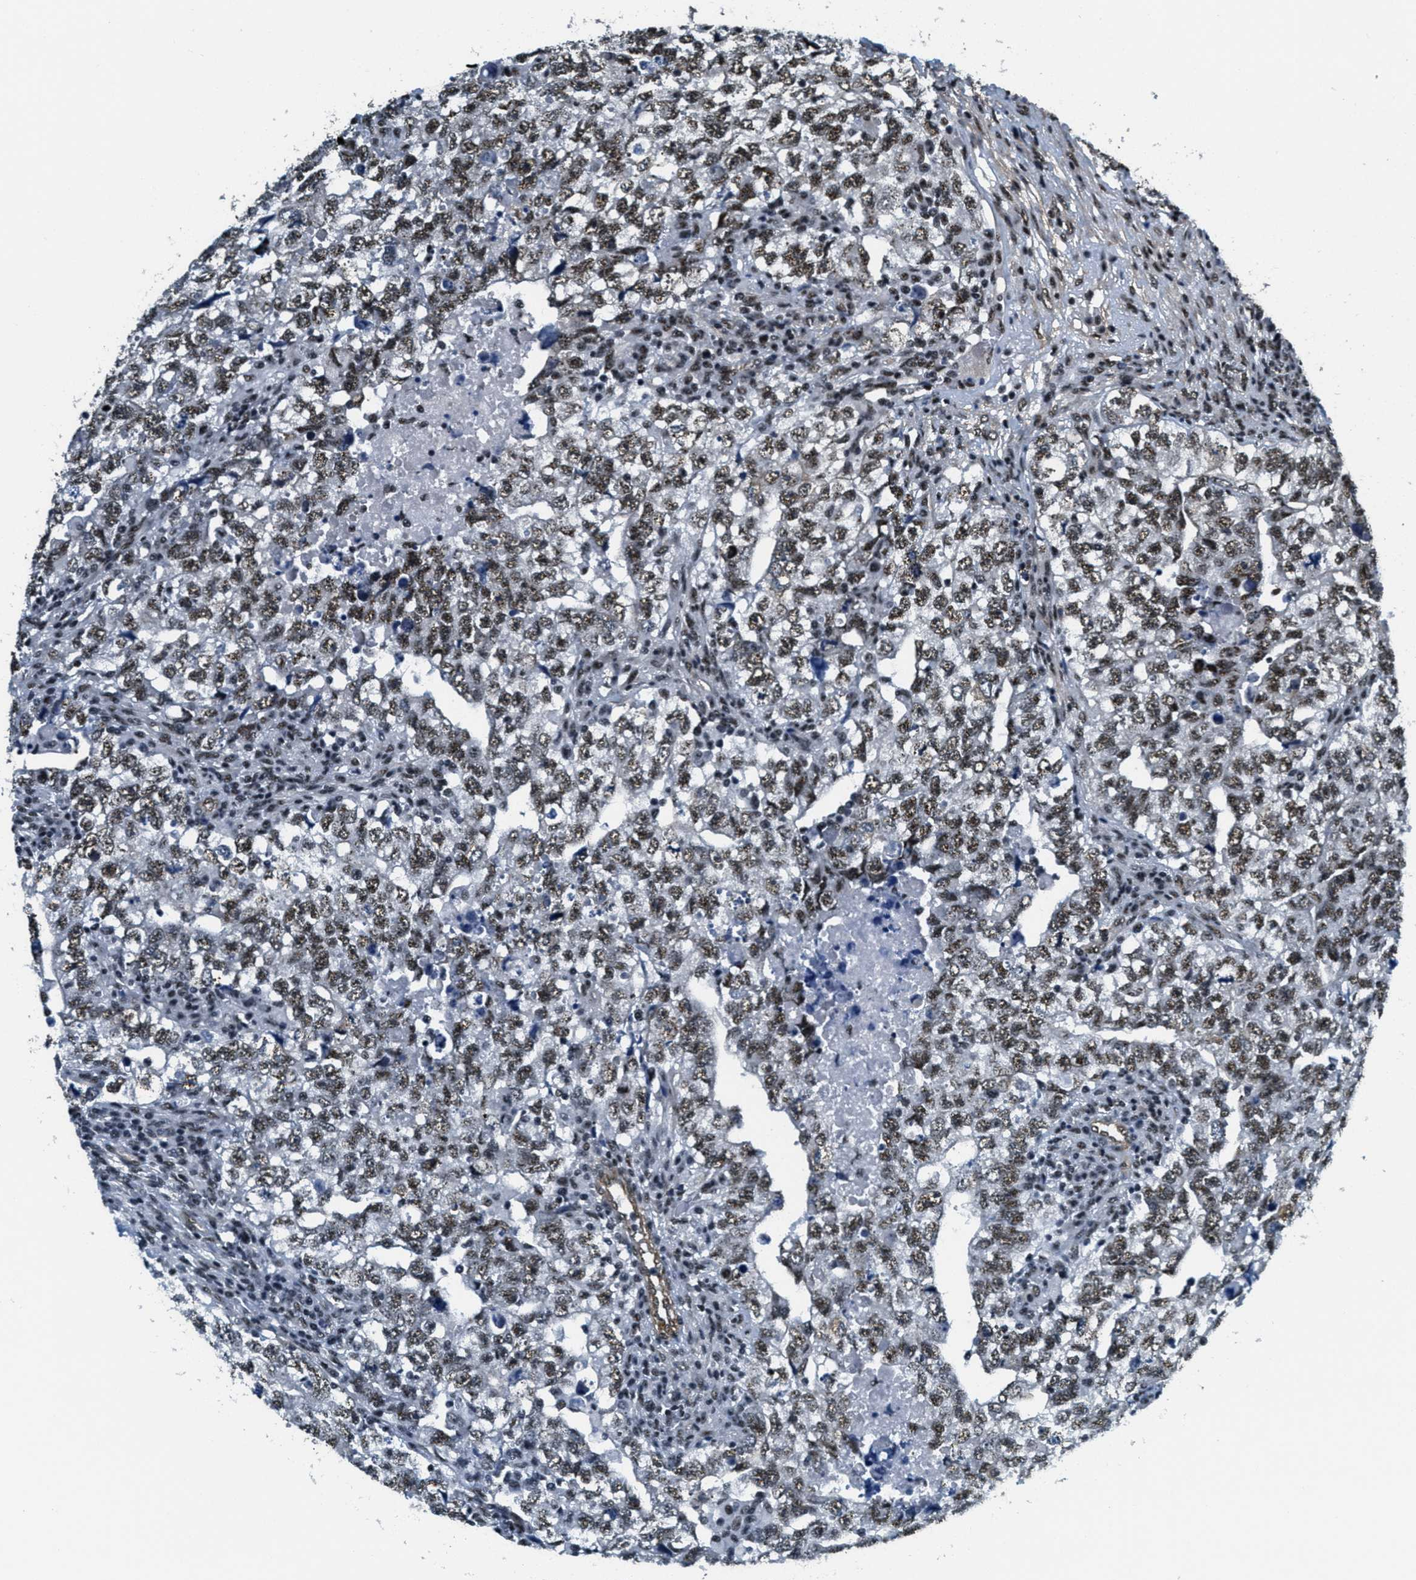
{"staining": {"intensity": "moderate", "quantity": ">75%", "location": "nuclear"}, "tissue": "testis cancer", "cell_type": "Tumor cells", "image_type": "cancer", "snomed": [{"axis": "morphology", "description": "Carcinoma, Embryonal, NOS"}, {"axis": "topography", "description": "Testis"}], "caption": "Immunohistochemistry of testis cancer demonstrates medium levels of moderate nuclear staining in approximately >75% of tumor cells.", "gene": "CFAP36", "patient": {"sex": "male", "age": 36}}